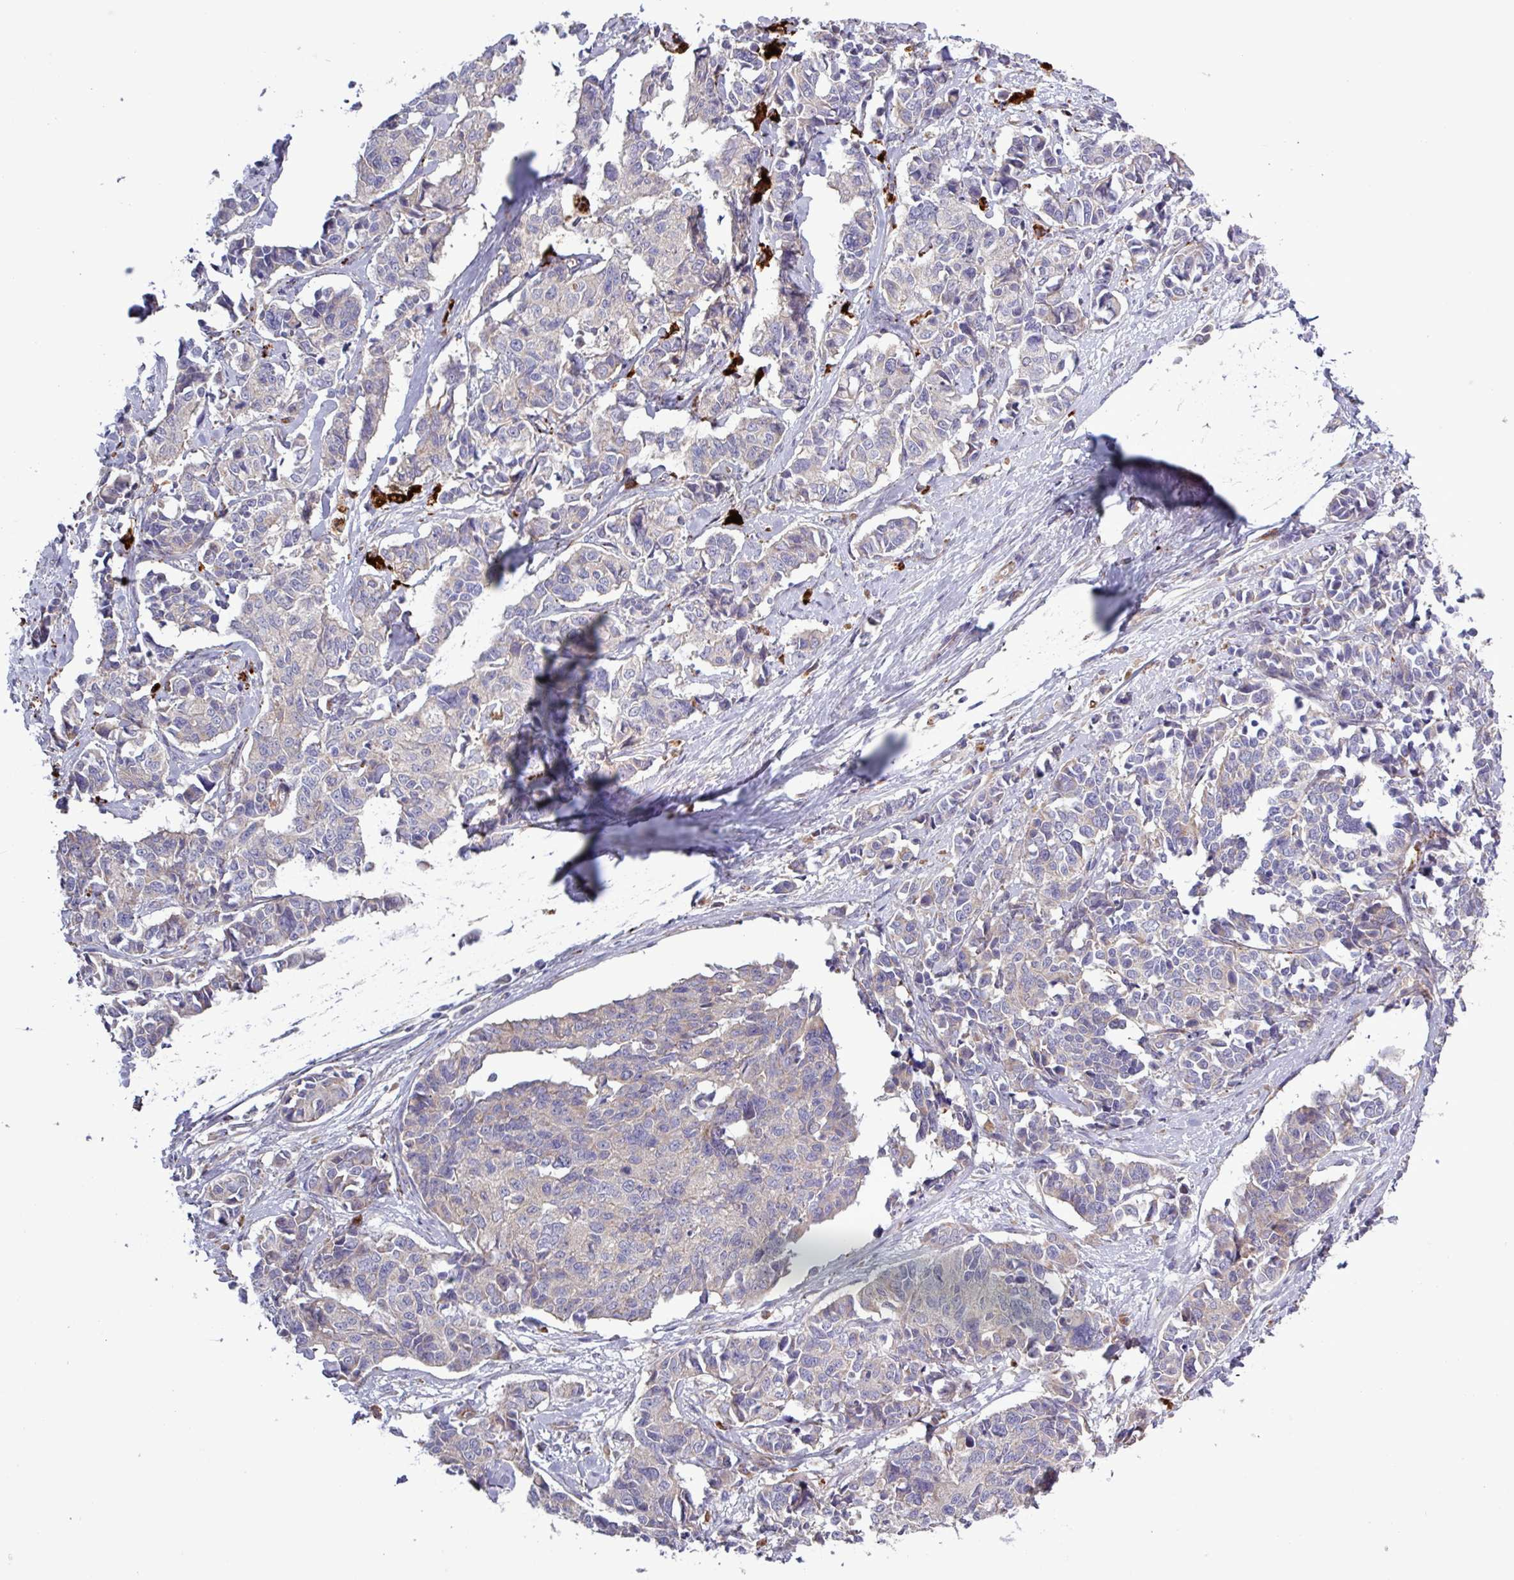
{"staining": {"intensity": "negative", "quantity": "none", "location": "none"}, "tissue": "cervical cancer", "cell_type": "Tumor cells", "image_type": "cancer", "snomed": [{"axis": "morphology", "description": "Normal tissue, NOS"}, {"axis": "morphology", "description": "Squamous cell carcinoma, NOS"}, {"axis": "topography", "description": "Cervix"}], "caption": "Image shows no significant protein positivity in tumor cells of squamous cell carcinoma (cervical).", "gene": "PLIN2", "patient": {"sex": "female", "age": 35}}